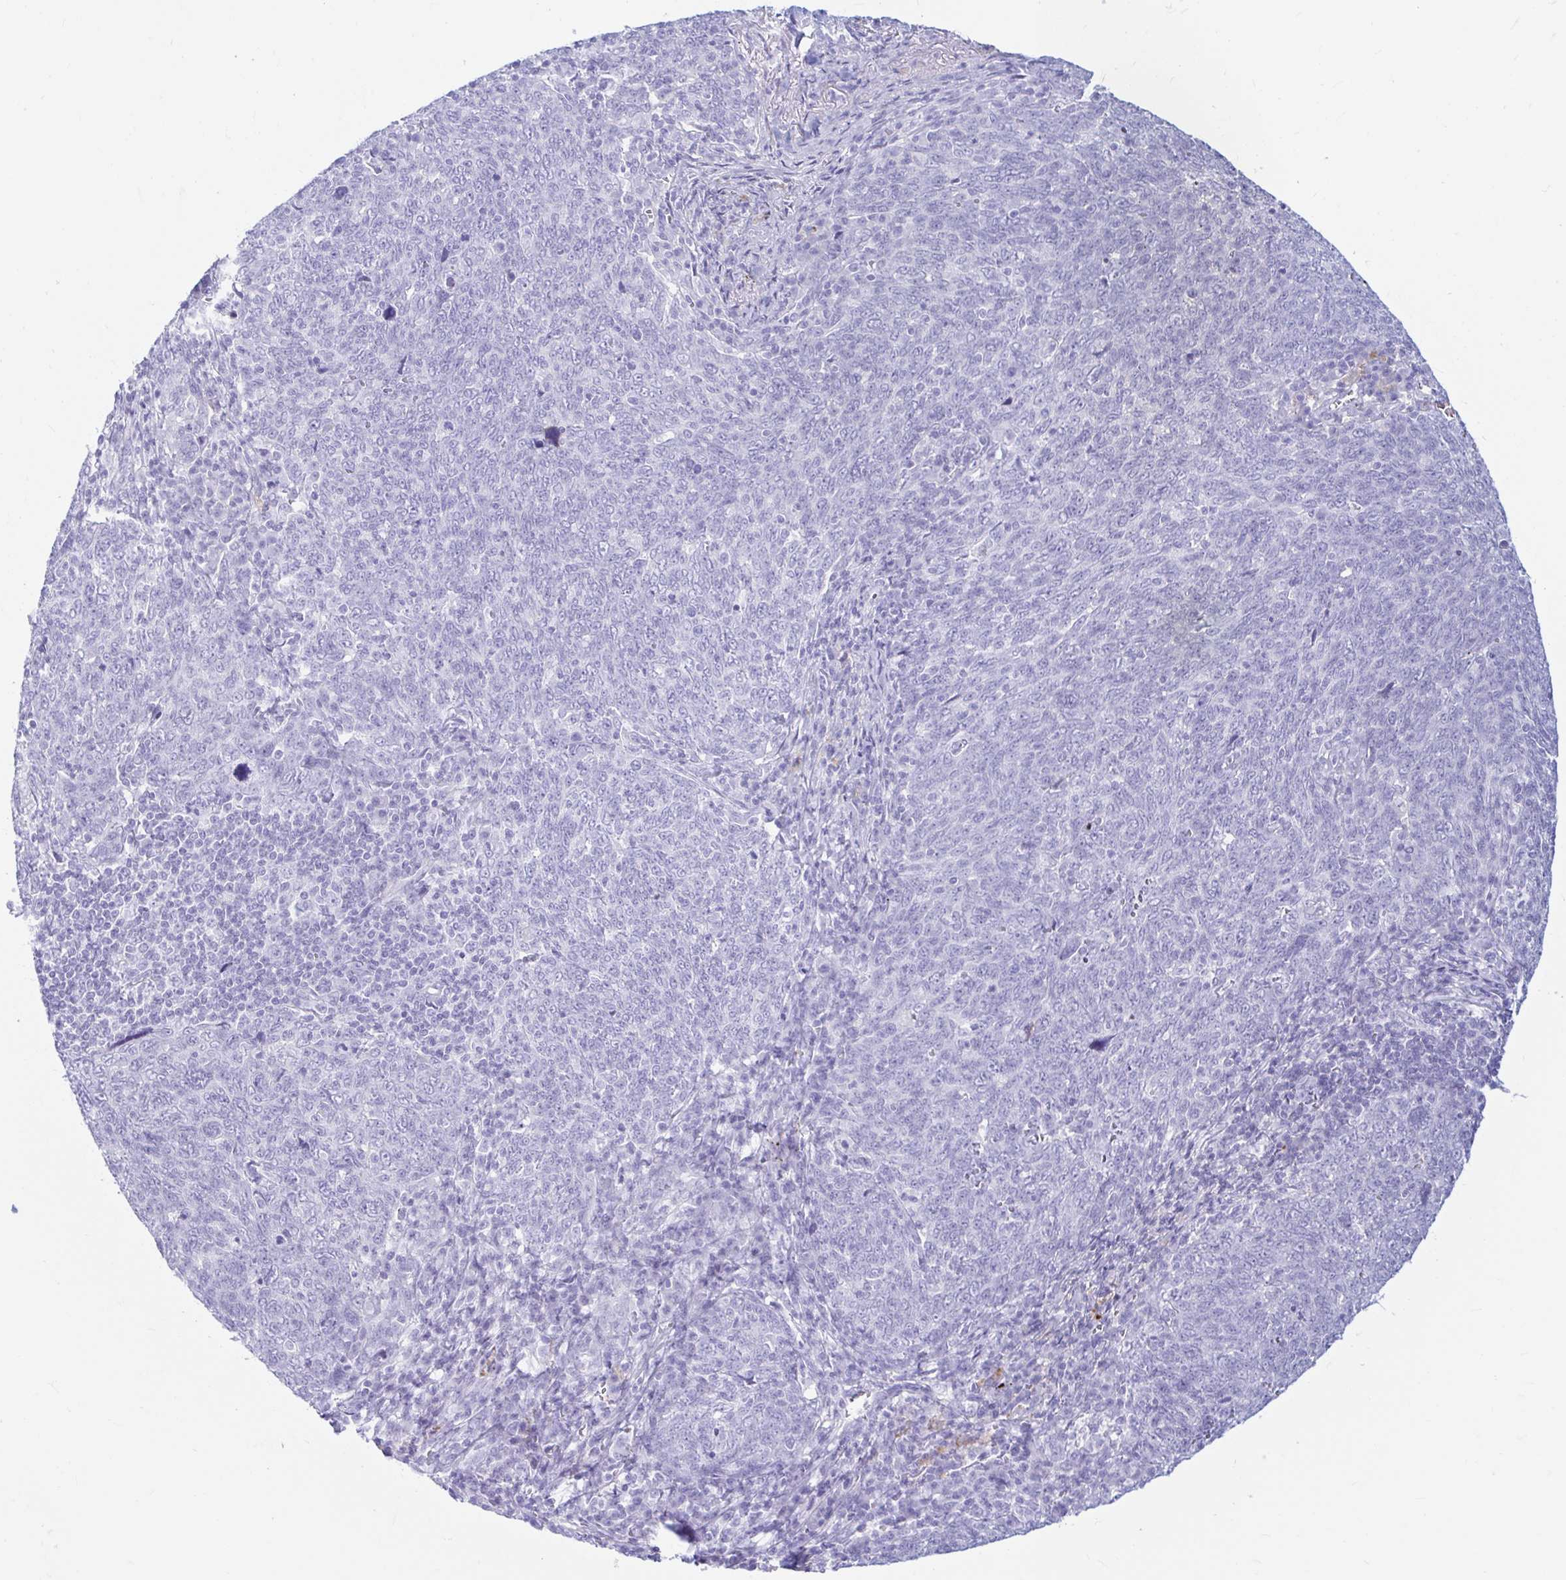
{"staining": {"intensity": "negative", "quantity": "none", "location": "none"}, "tissue": "lung cancer", "cell_type": "Tumor cells", "image_type": "cancer", "snomed": [{"axis": "morphology", "description": "Squamous cell carcinoma, NOS"}, {"axis": "topography", "description": "Lung"}], "caption": "Immunohistochemistry image of human lung squamous cell carcinoma stained for a protein (brown), which reveals no staining in tumor cells.", "gene": "ERICH6", "patient": {"sex": "female", "age": 72}}